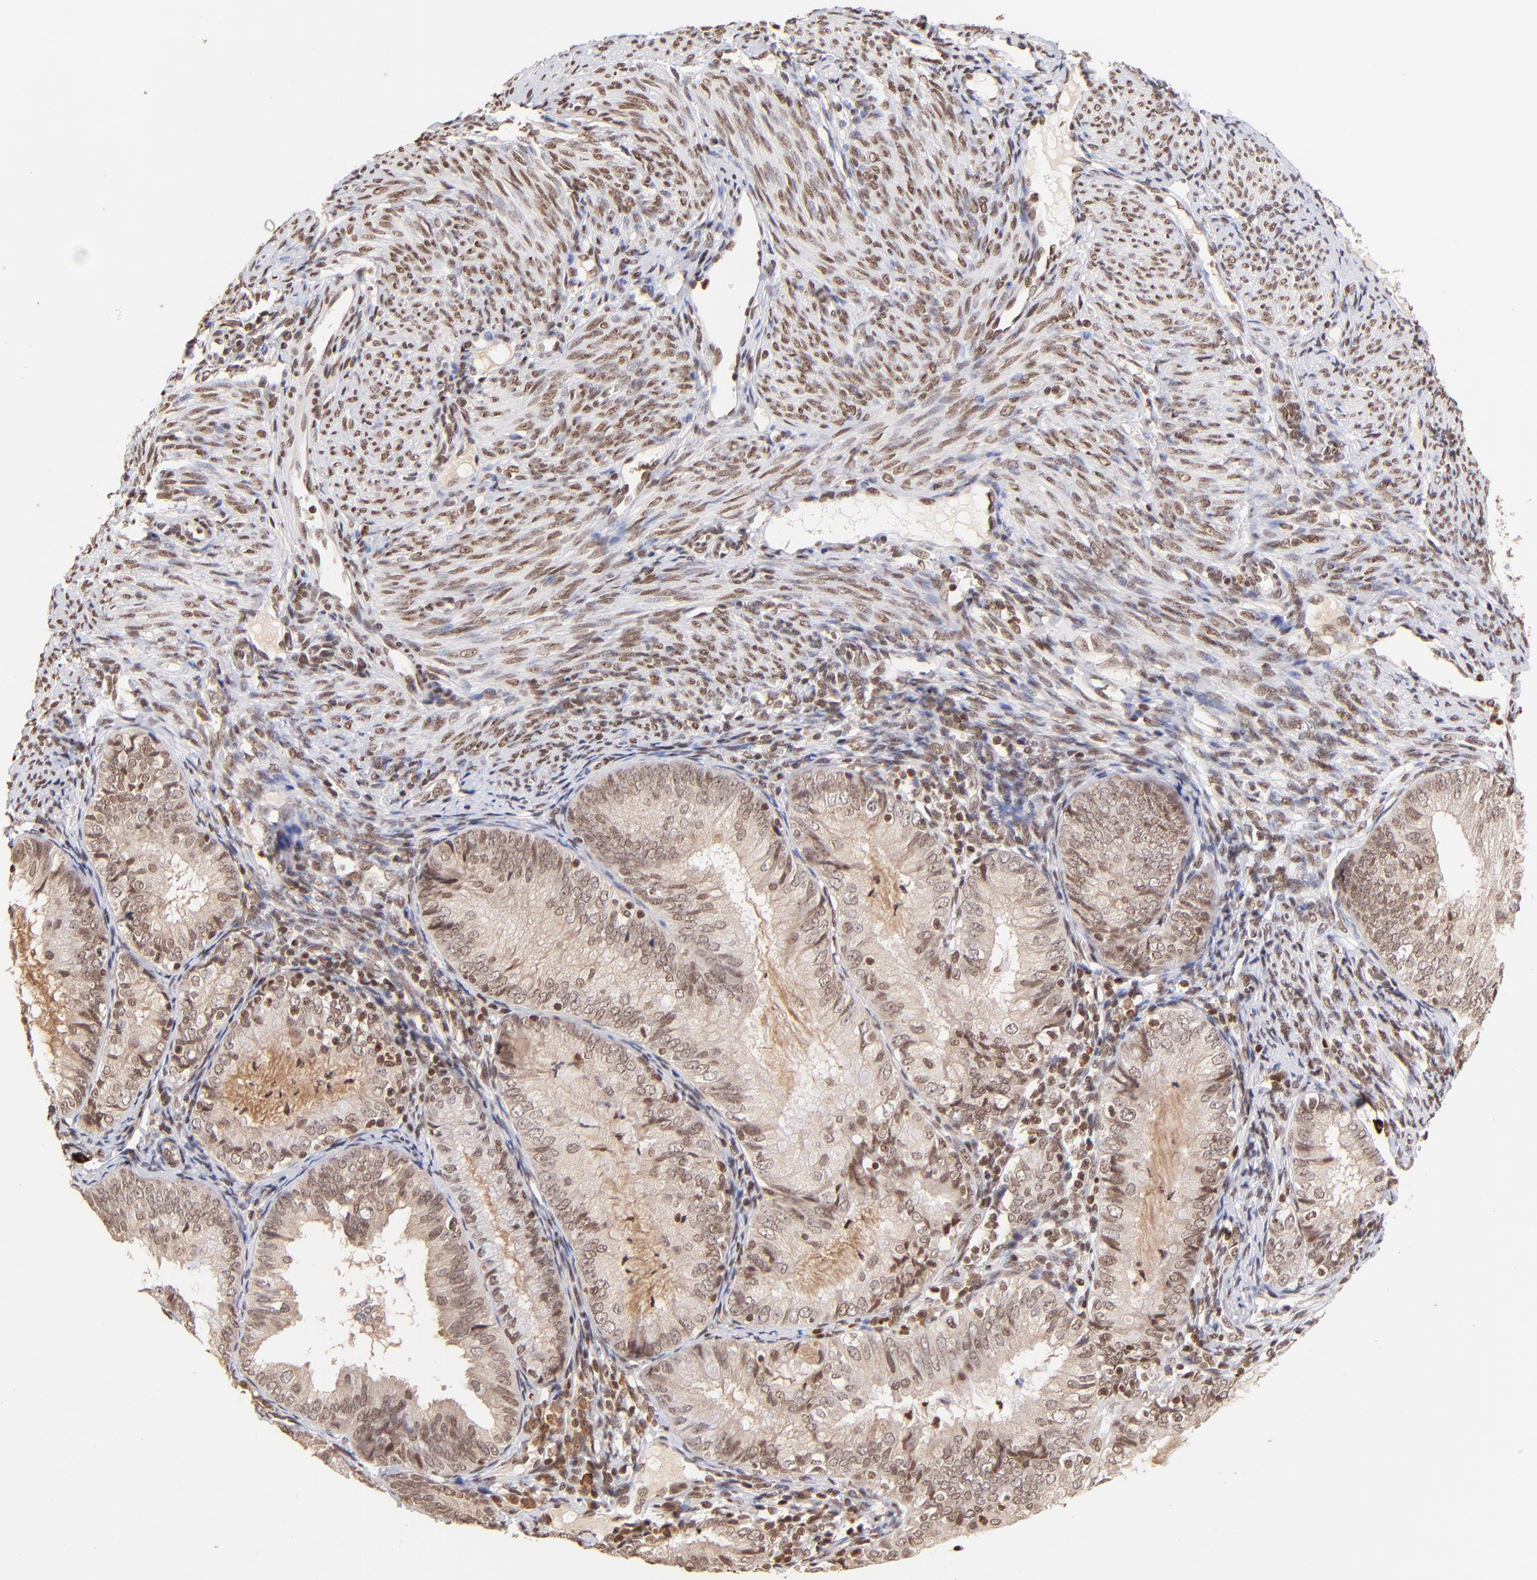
{"staining": {"intensity": "moderate", "quantity": ">75%", "location": "cytoplasmic/membranous,nuclear"}, "tissue": "endometrial cancer", "cell_type": "Tumor cells", "image_type": "cancer", "snomed": [{"axis": "morphology", "description": "Adenocarcinoma, NOS"}, {"axis": "topography", "description": "Endometrium"}], "caption": "An image of human endometrial cancer (adenocarcinoma) stained for a protein displays moderate cytoplasmic/membranous and nuclear brown staining in tumor cells. Nuclei are stained in blue.", "gene": "WDR25", "patient": {"sex": "female", "age": 66}}